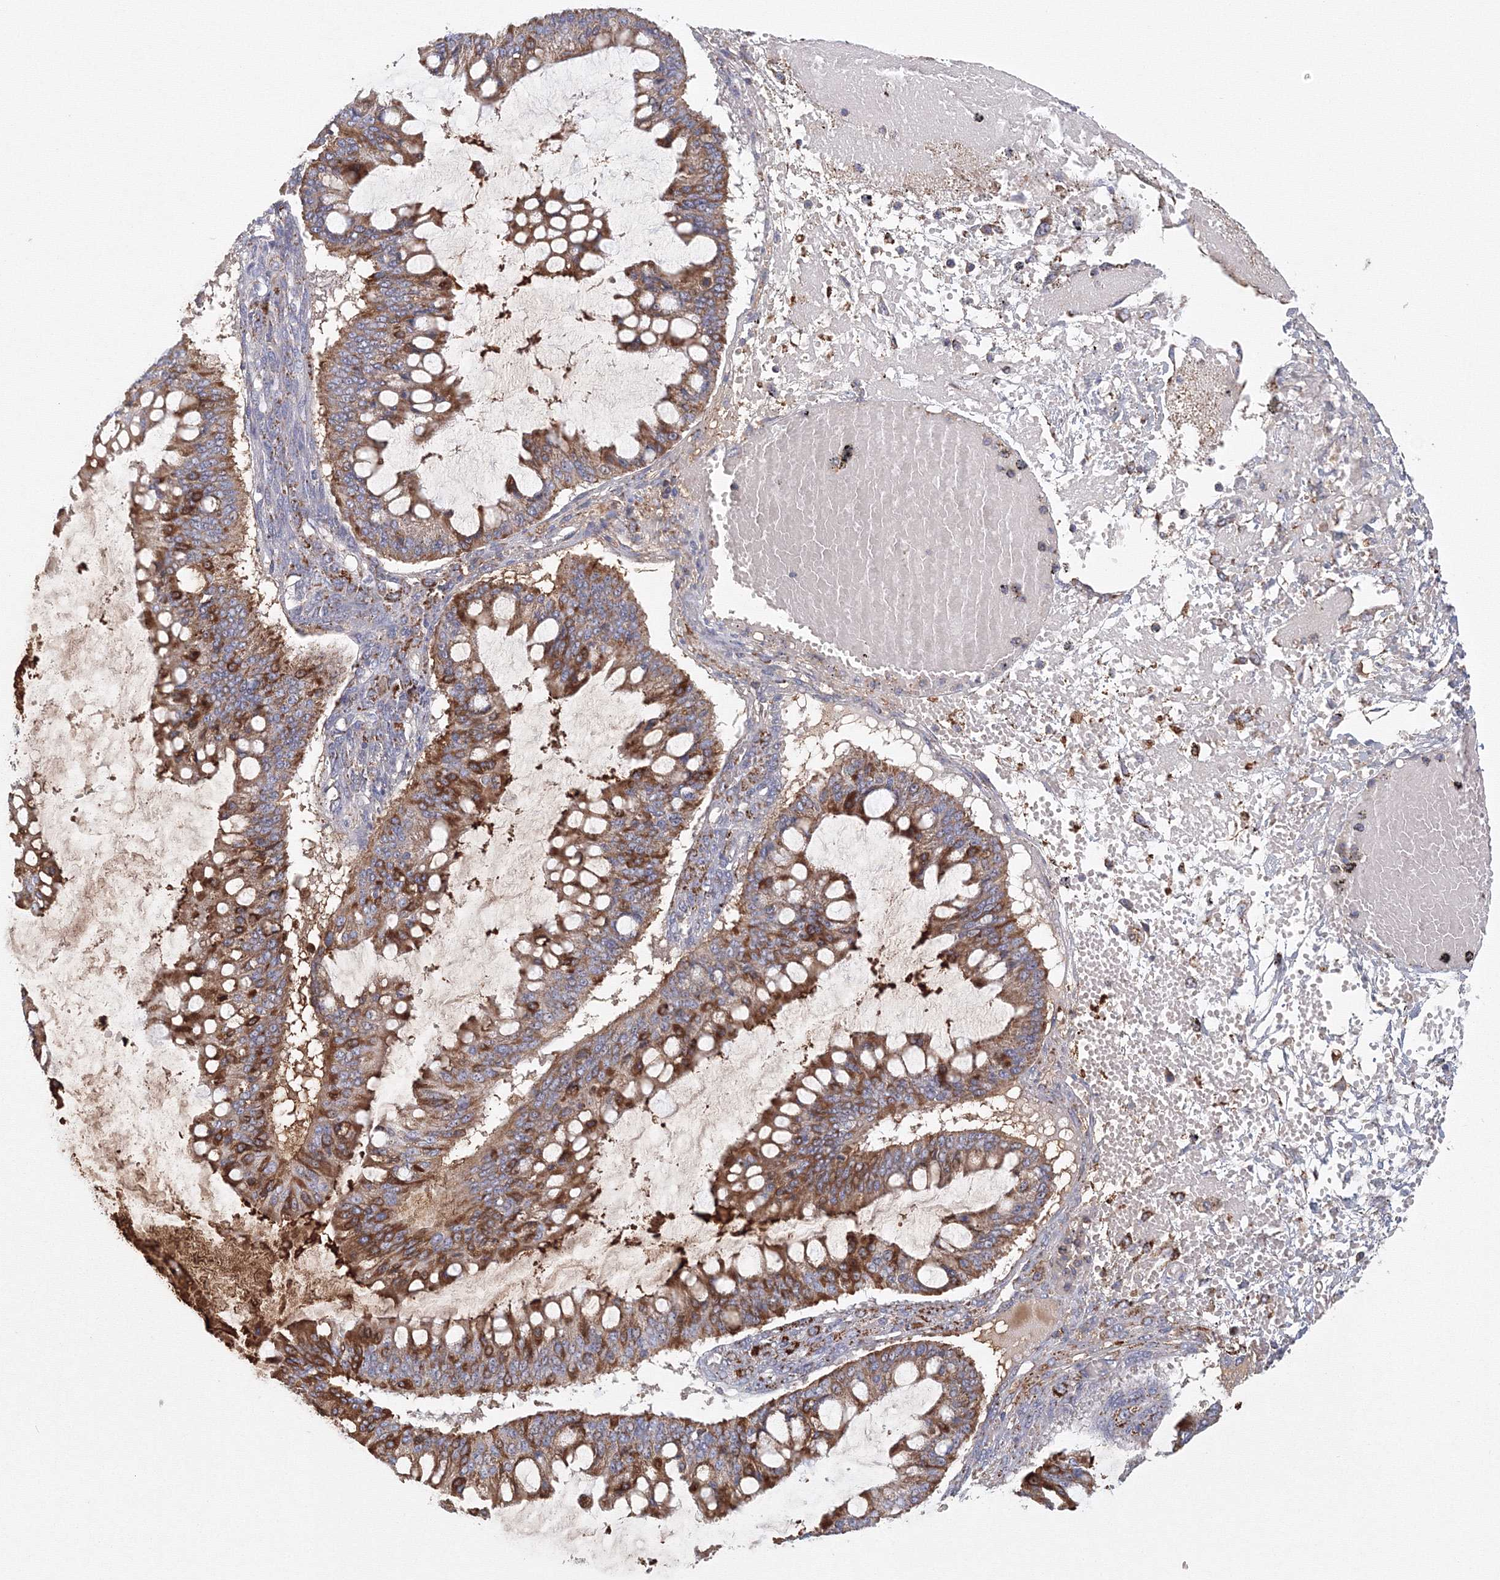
{"staining": {"intensity": "moderate", "quantity": ">75%", "location": "cytoplasmic/membranous"}, "tissue": "ovarian cancer", "cell_type": "Tumor cells", "image_type": "cancer", "snomed": [{"axis": "morphology", "description": "Cystadenocarcinoma, mucinous, NOS"}, {"axis": "topography", "description": "Ovary"}], "caption": "There is medium levels of moderate cytoplasmic/membranous staining in tumor cells of mucinous cystadenocarcinoma (ovarian), as demonstrated by immunohistochemical staining (brown color).", "gene": "GRPEL1", "patient": {"sex": "female", "age": 73}}